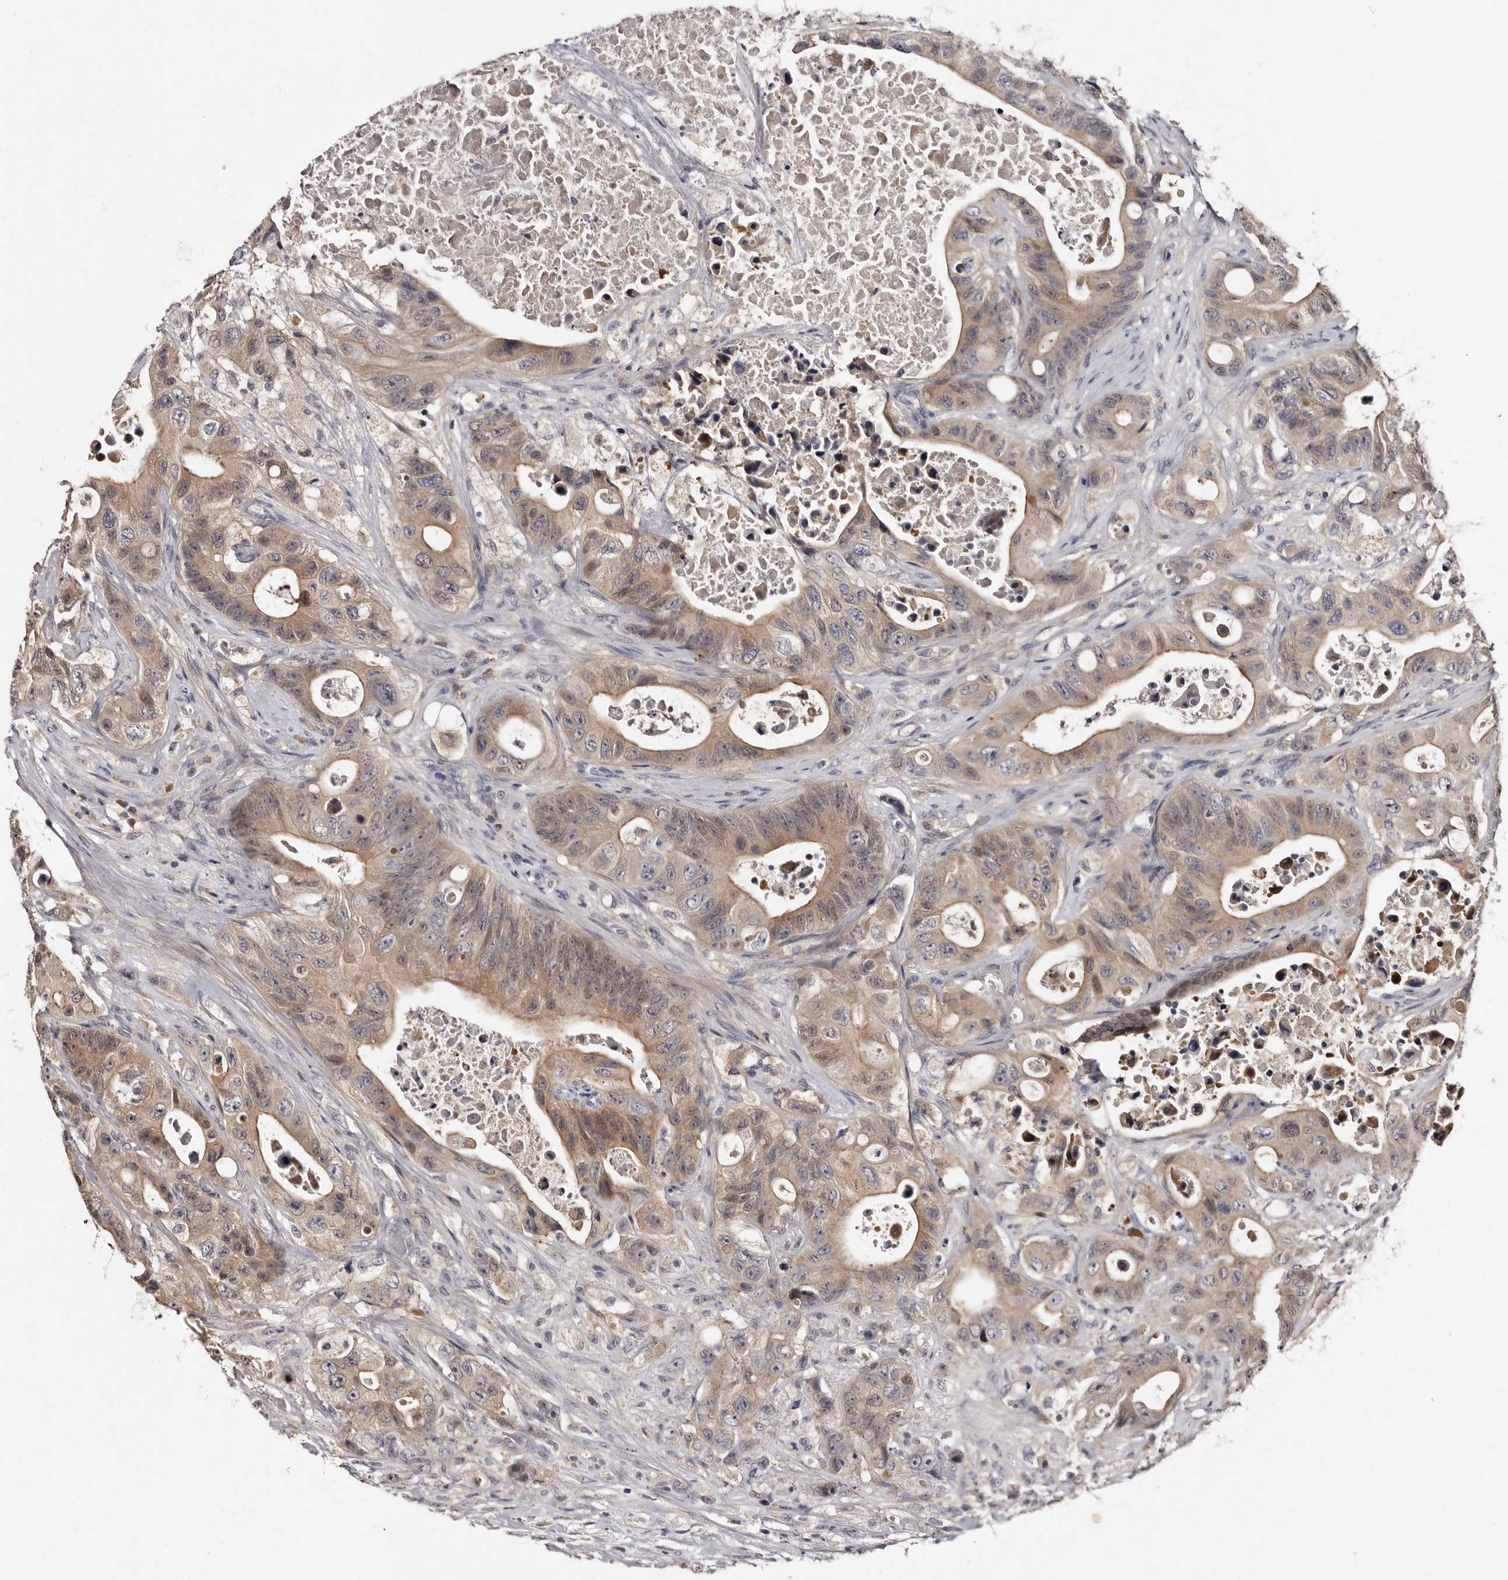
{"staining": {"intensity": "moderate", "quantity": ">75%", "location": "cytoplasmic/membranous"}, "tissue": "colorectal cancer", "cell_type": "Tumor cells", "image_type": "cancer", "snomed": [{"axis": "morphology", "description": "Adenocarcinoma, NOS"}, {"axis": "topography", "description": "Colon"}], "caption": "A histopathology image of adenocarcinoma (colorectal) stained for a protein reveals moderate cytoplasmic/membranous brown staining in tumor cells. The staining is performed using DAB brown chromogen to label protein expression. The nuclei are counter-stained blue using hematoxylin.", "gene": "DNPH1", "patient": {"sex": "female", "age": 46}}